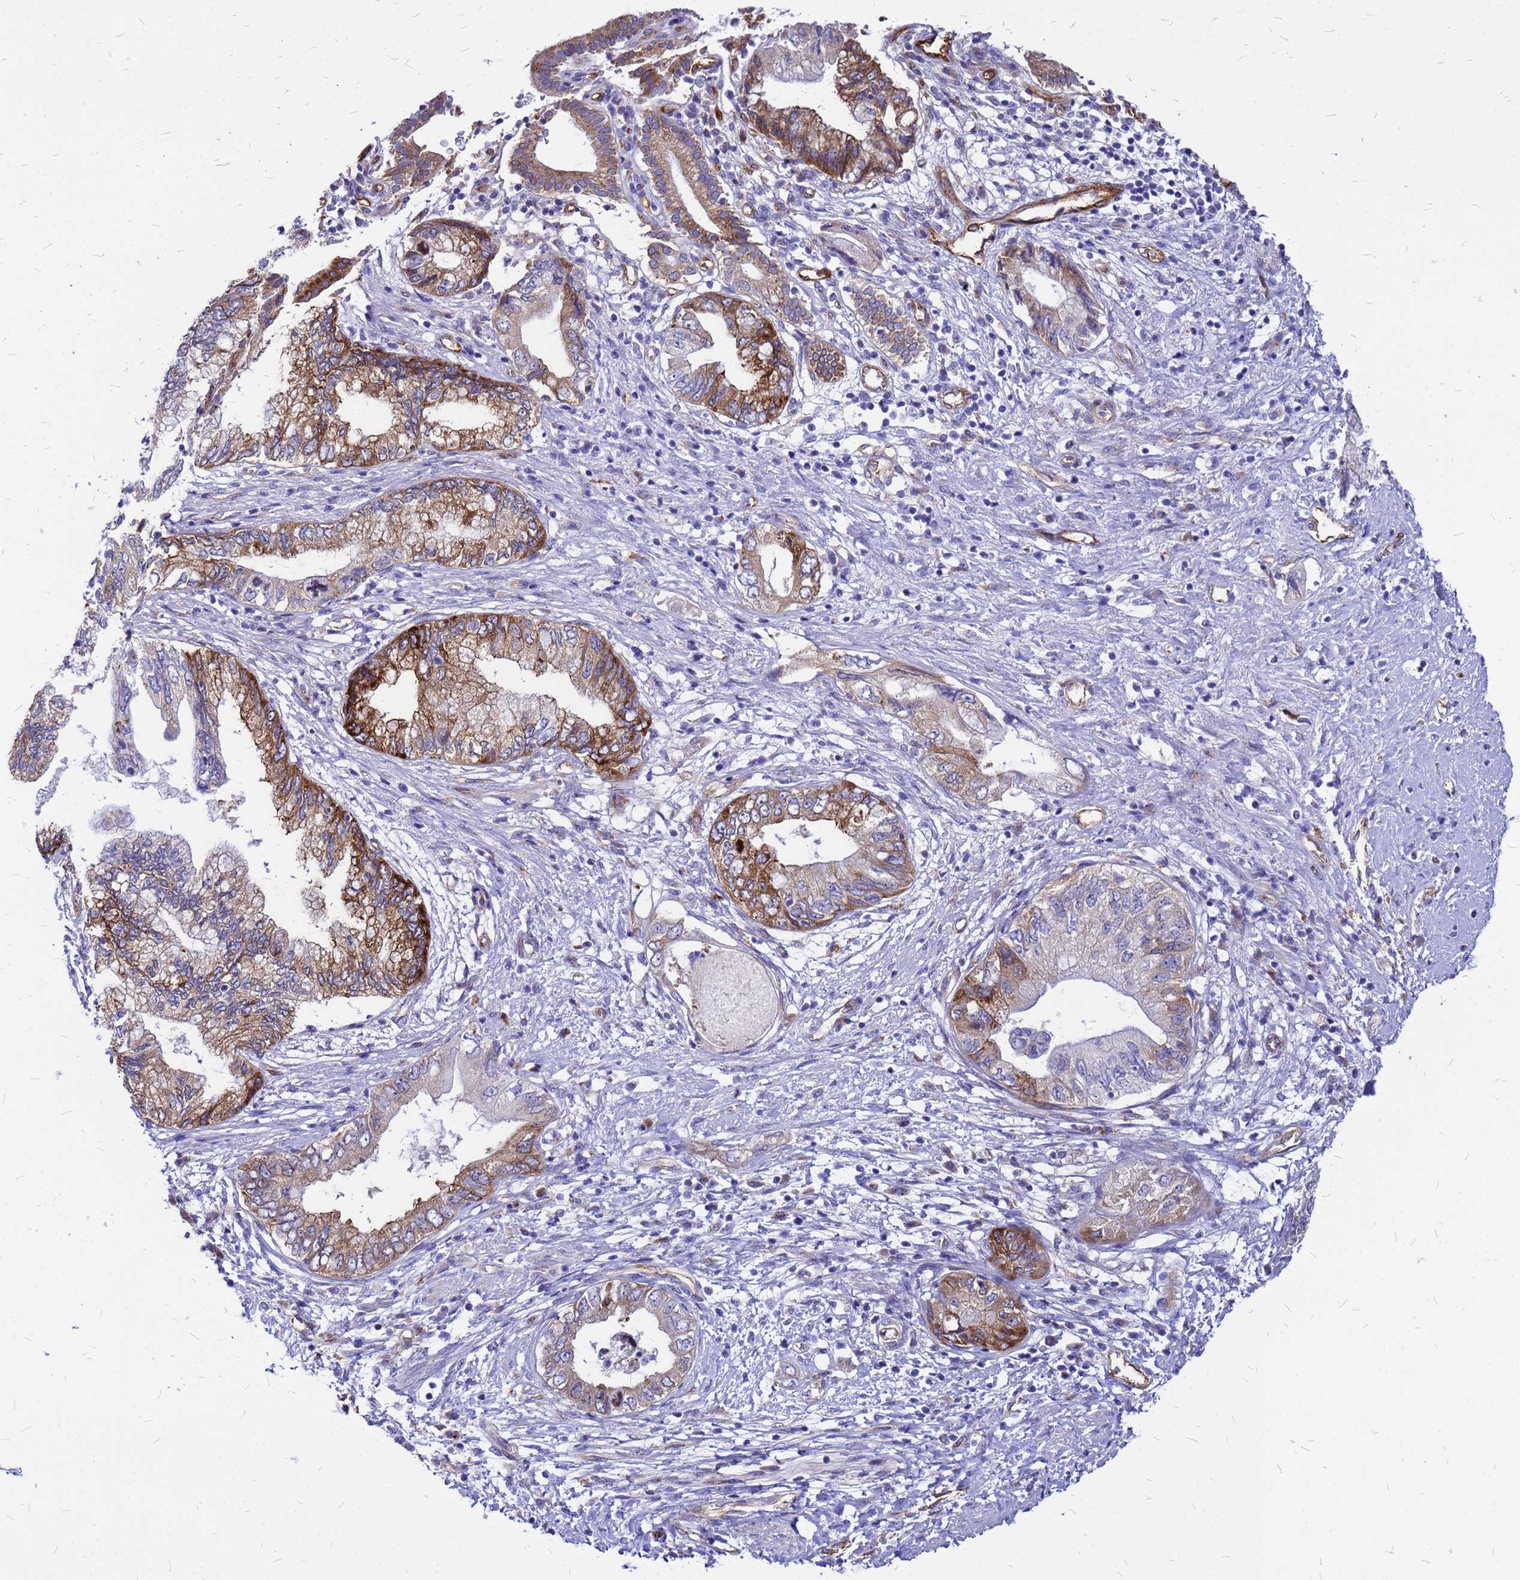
{"staining": {"intensity": "strong", "quantity": "25%-75%", "location": "cytoplasmic/membranous"}, "tissue": "pancreatic cancer", "cell_type": "Tumor cells", "image_type": "cancer", "snomed": [{"axis": "morphology", "description": "Adenocarcinoma, NOS"}, {"axis": "topography", "description": "Pancreas"}], "caption": "High-power microscopy captured an immunohistochemistry photomicrograph of adenocarcinoma (pancreatic), revealing strong cytoplasmic/membranous staining in approximately 25%-75% of tumor cells. Using DAB (3,3'-diaminobenzidine) (brown) and hematoxylin (blue) stains, captured at high magnification using brightfield microscopy.", "gene": "NOSTRIN", "patient": {"sex": "female", "age": 73}}